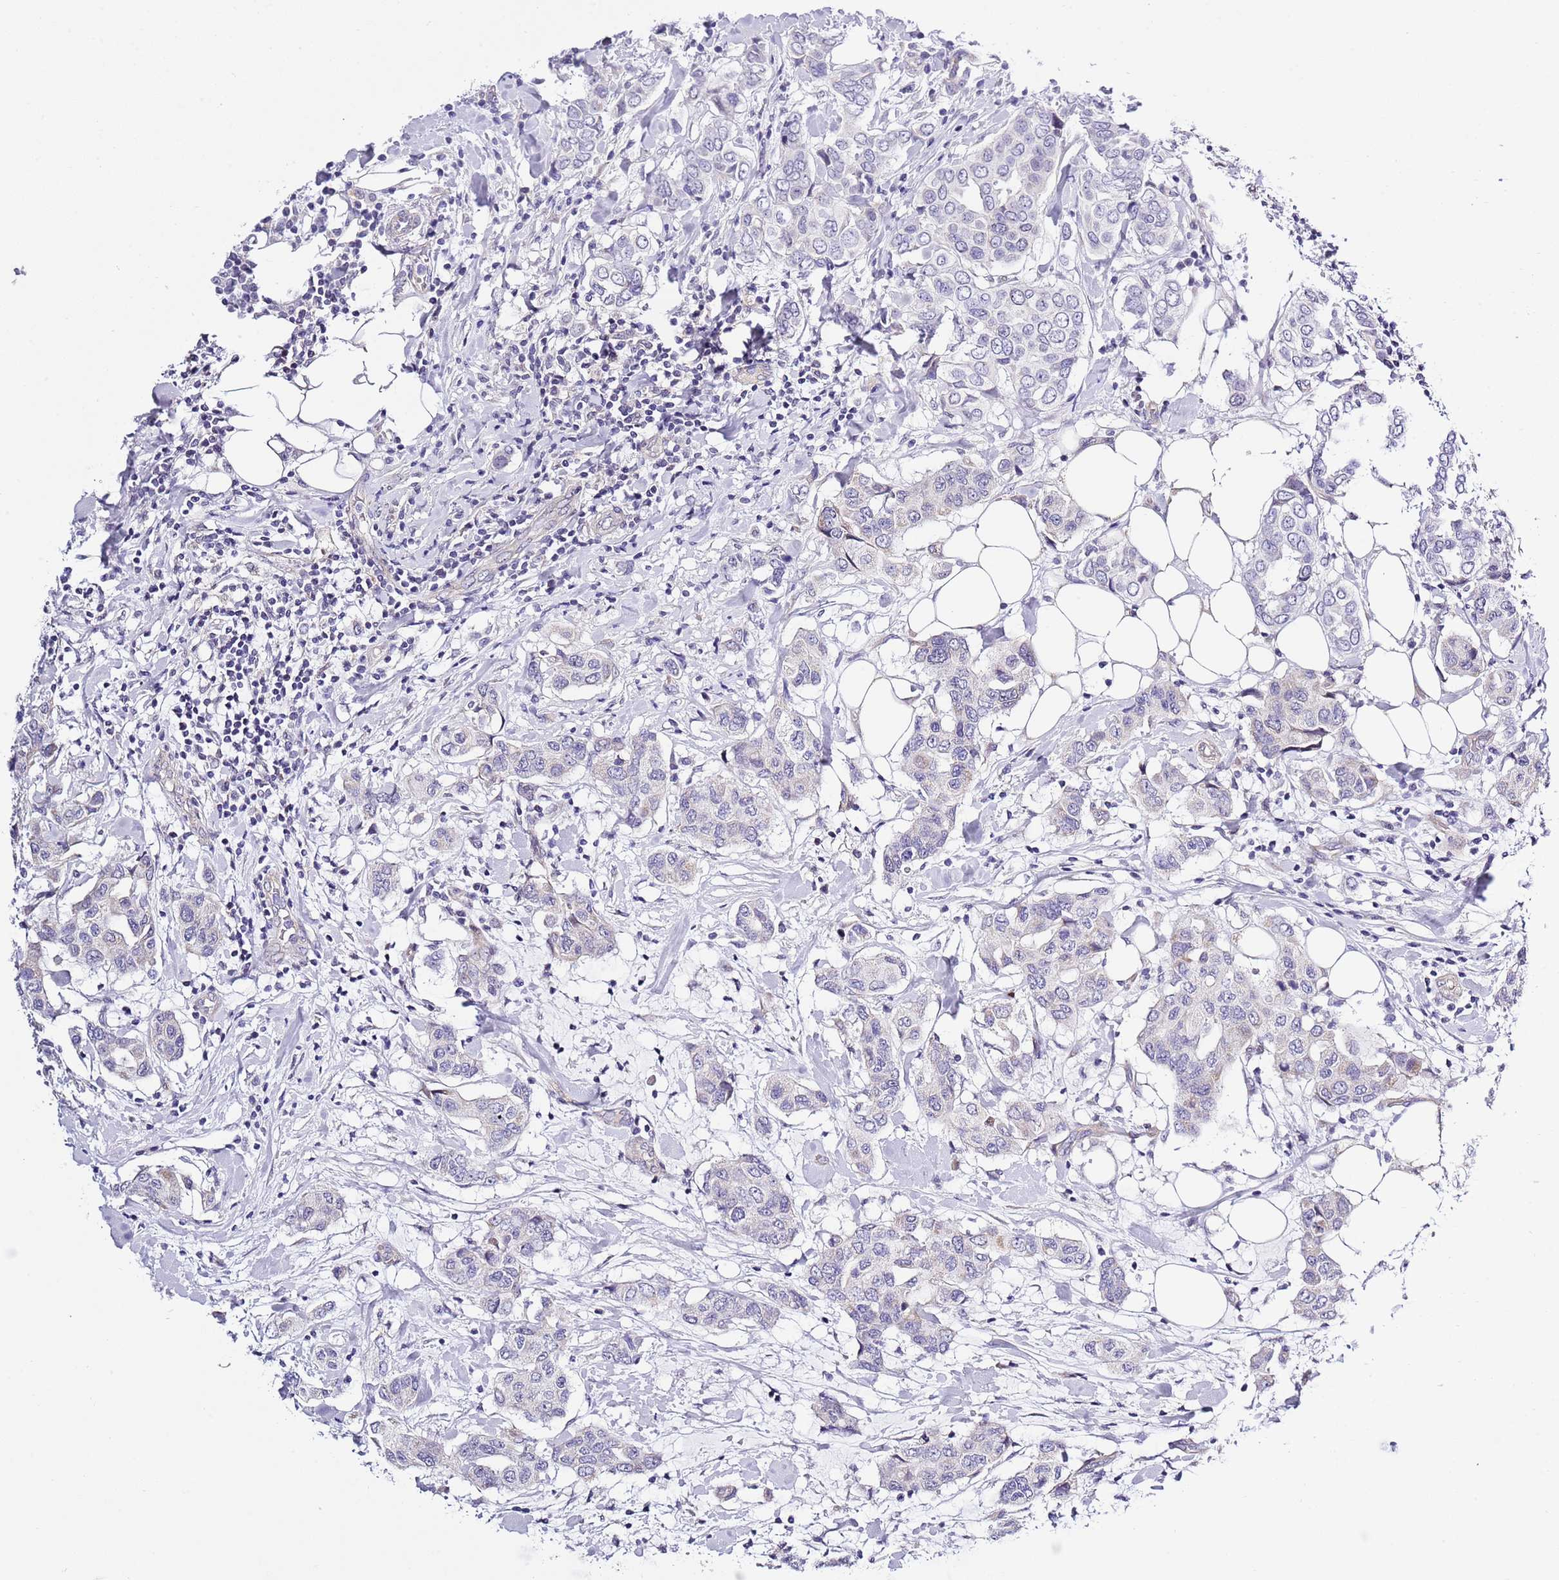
{"staining": {"intensity": "negative", "quantity": "none", "location": "none"}, "tissue": "breast cancer", "cell_type": "Tumor cells", "image_type": "cancer", "snomed": [{"axis": "morphology", "description": "Lobular carcinoma"}, {"axis": "topography", "description": "Breast"}], "caption": "Tumor cells are negative for protein expression in human breast cancer (lobular carcinoma). (DAB (3,3'-diaminobenzidine) immunohistochemistry visualized using brightfield microscopy, high magnification).", "gene": "NET1", "patient": {"sex": "female", "age": 51}}